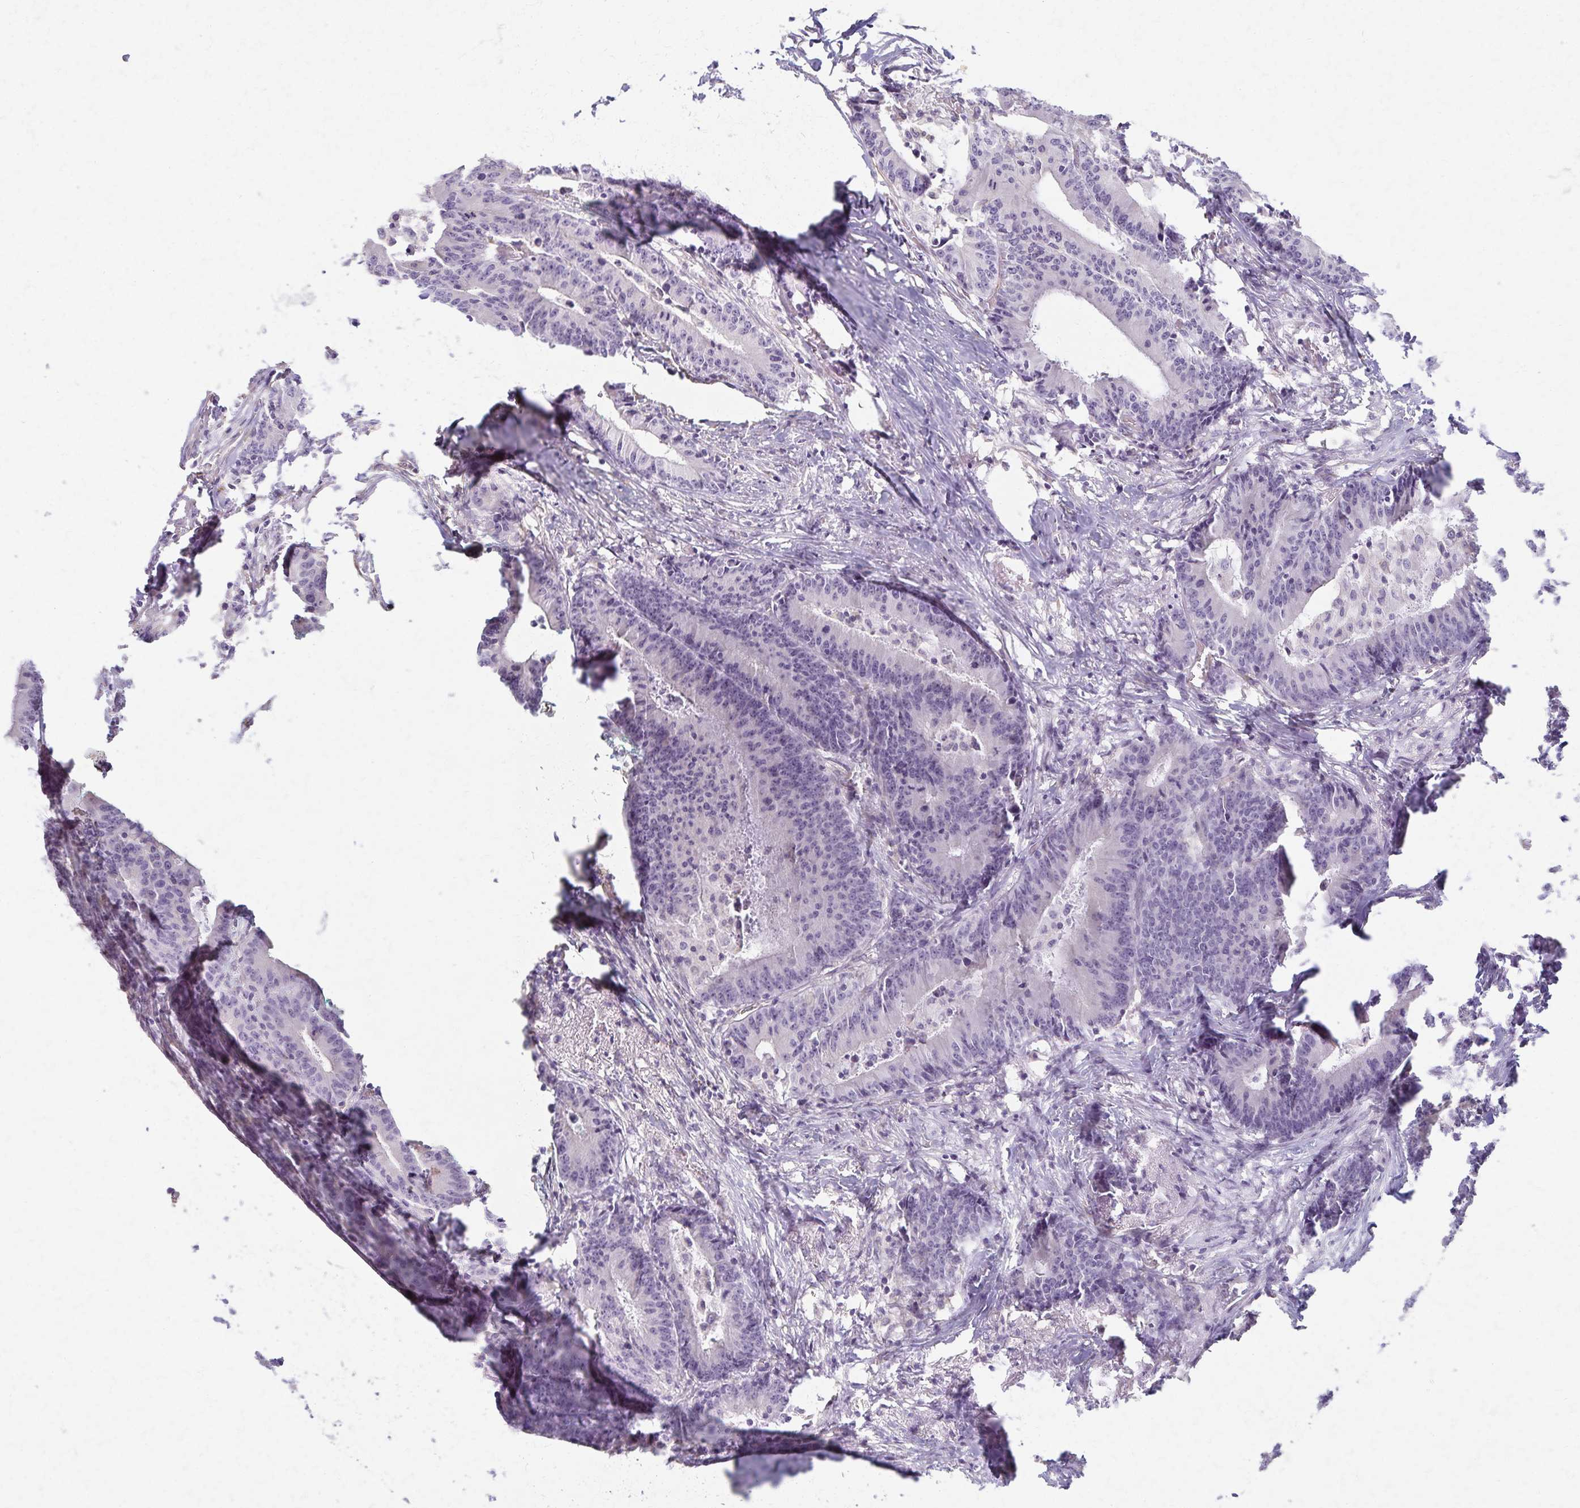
{"staining": {"intensity": "negative", "quantity": "none", "location": "none"}, "tissue": "colorectal cancer", "cell_type": "Tumor cells", "image_type": "cancer", "snomed": [{"axis": "morphology", "description": "Adenocarcinoma, NOS"}, {"axis": "topography", "description": "Colon"}], "caption": "Immunohistochemistry (IHC) histopathology image of adenocarcinoma (colorectal) stained for a protein (brown), which displays no positivity in tumor cells. The staining is performed using DAB brown chromogen with nuclei counter-stained in using hematoxylin.", "gene": "KISS1", "patient": {"sex": "female", "age": 78}}